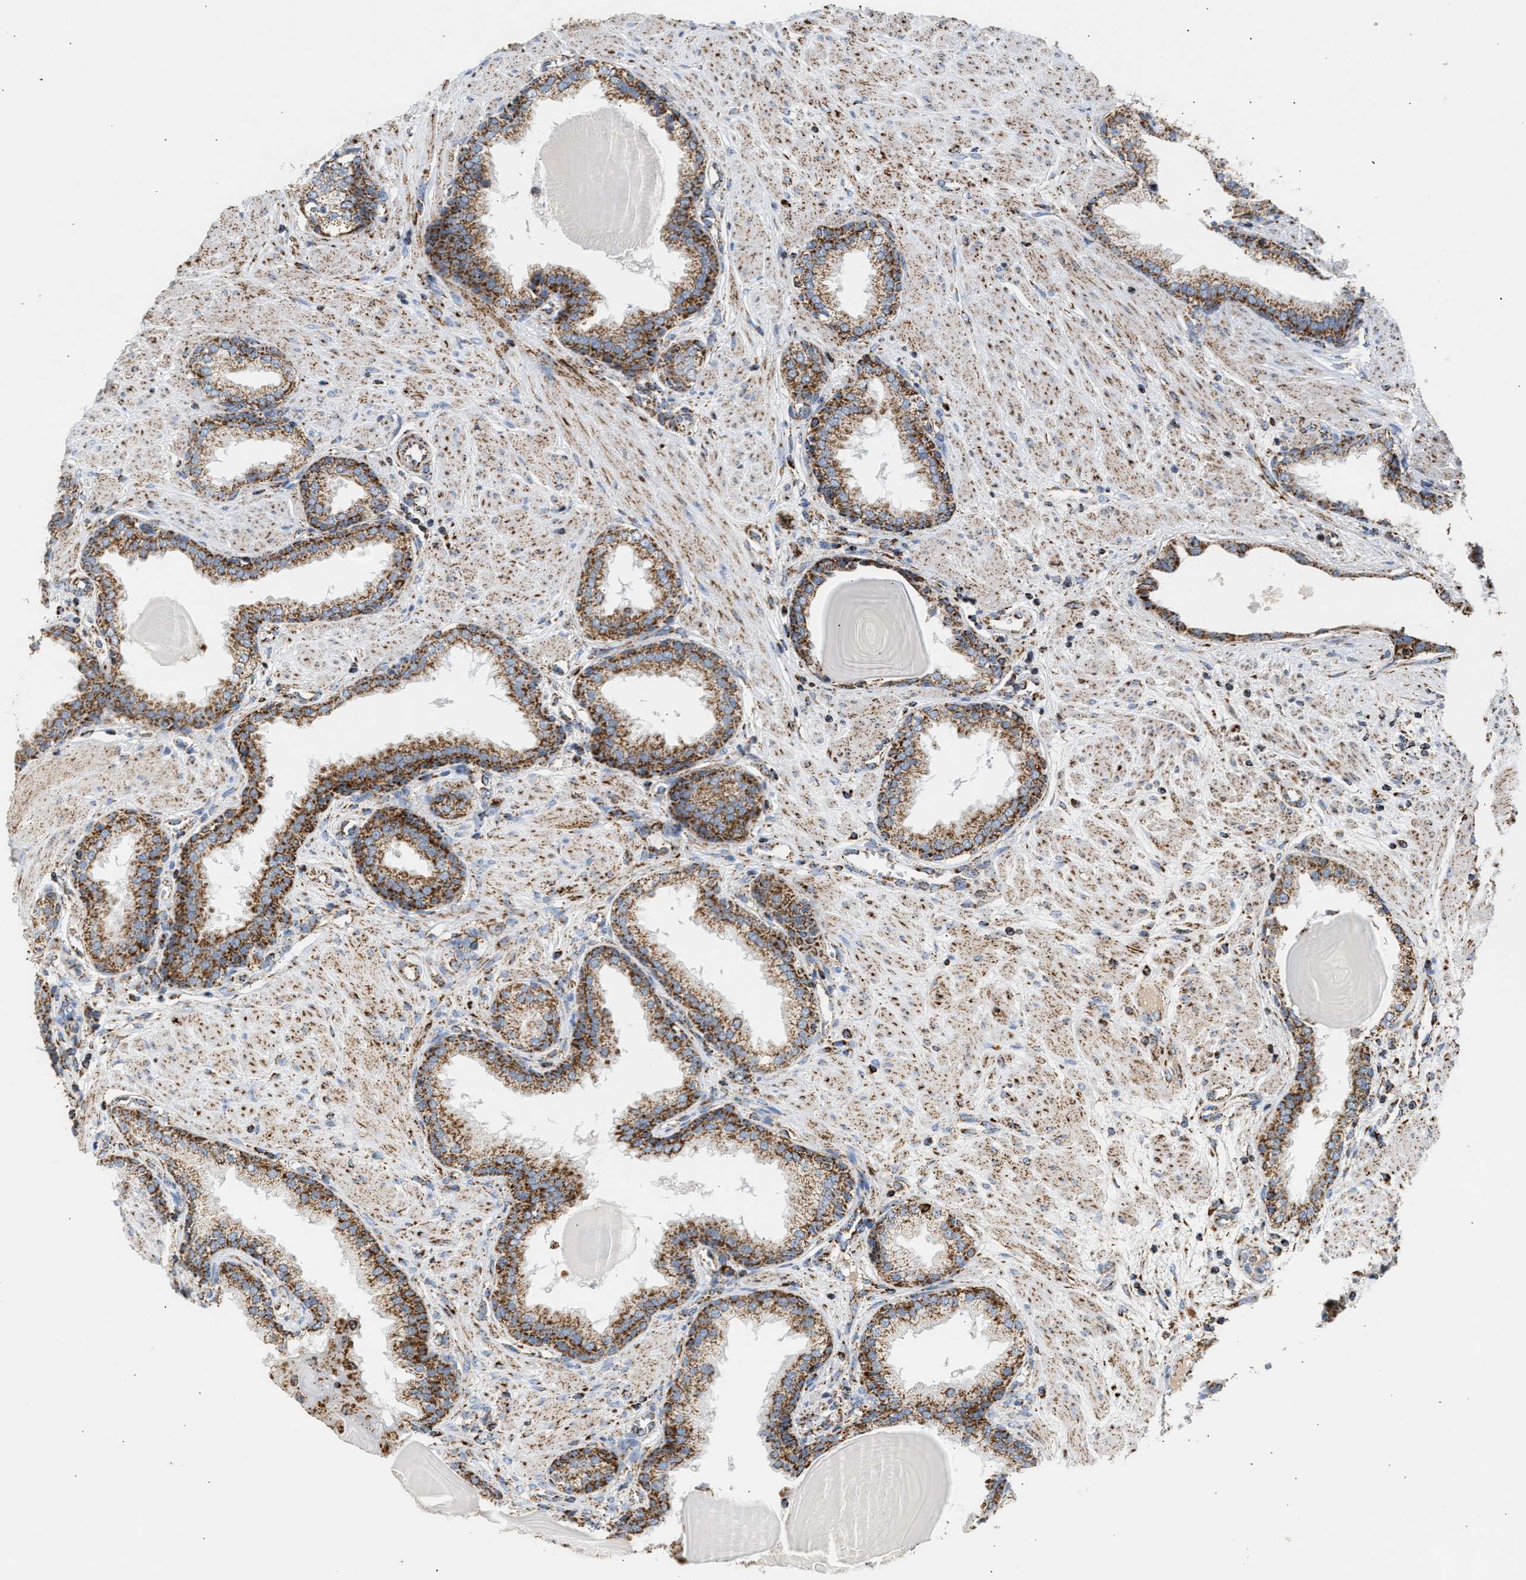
{"staining": {"intensity": "moderate", "quantity": ">75%", "location": "cytoplasmic/membranous"}, "tissue": "prostate", "cell_type": "Glandular cells", "image_type": "normal", "snomed": [{"axis": "morphology", "description": "Normal tissue, NOS"}, {"axis": "topography", "description": "Prostate"}], "caption": "The micrograph demonstrates staining of benign prostate, revealing moderate cytoplasmic/membranous protein expression (brown color) within glandular cells. (DAB = brown stain, brightfield microscopy at high magnification).", "gene": "OGDH", "patient": {"sex": "male", "age": 51}}